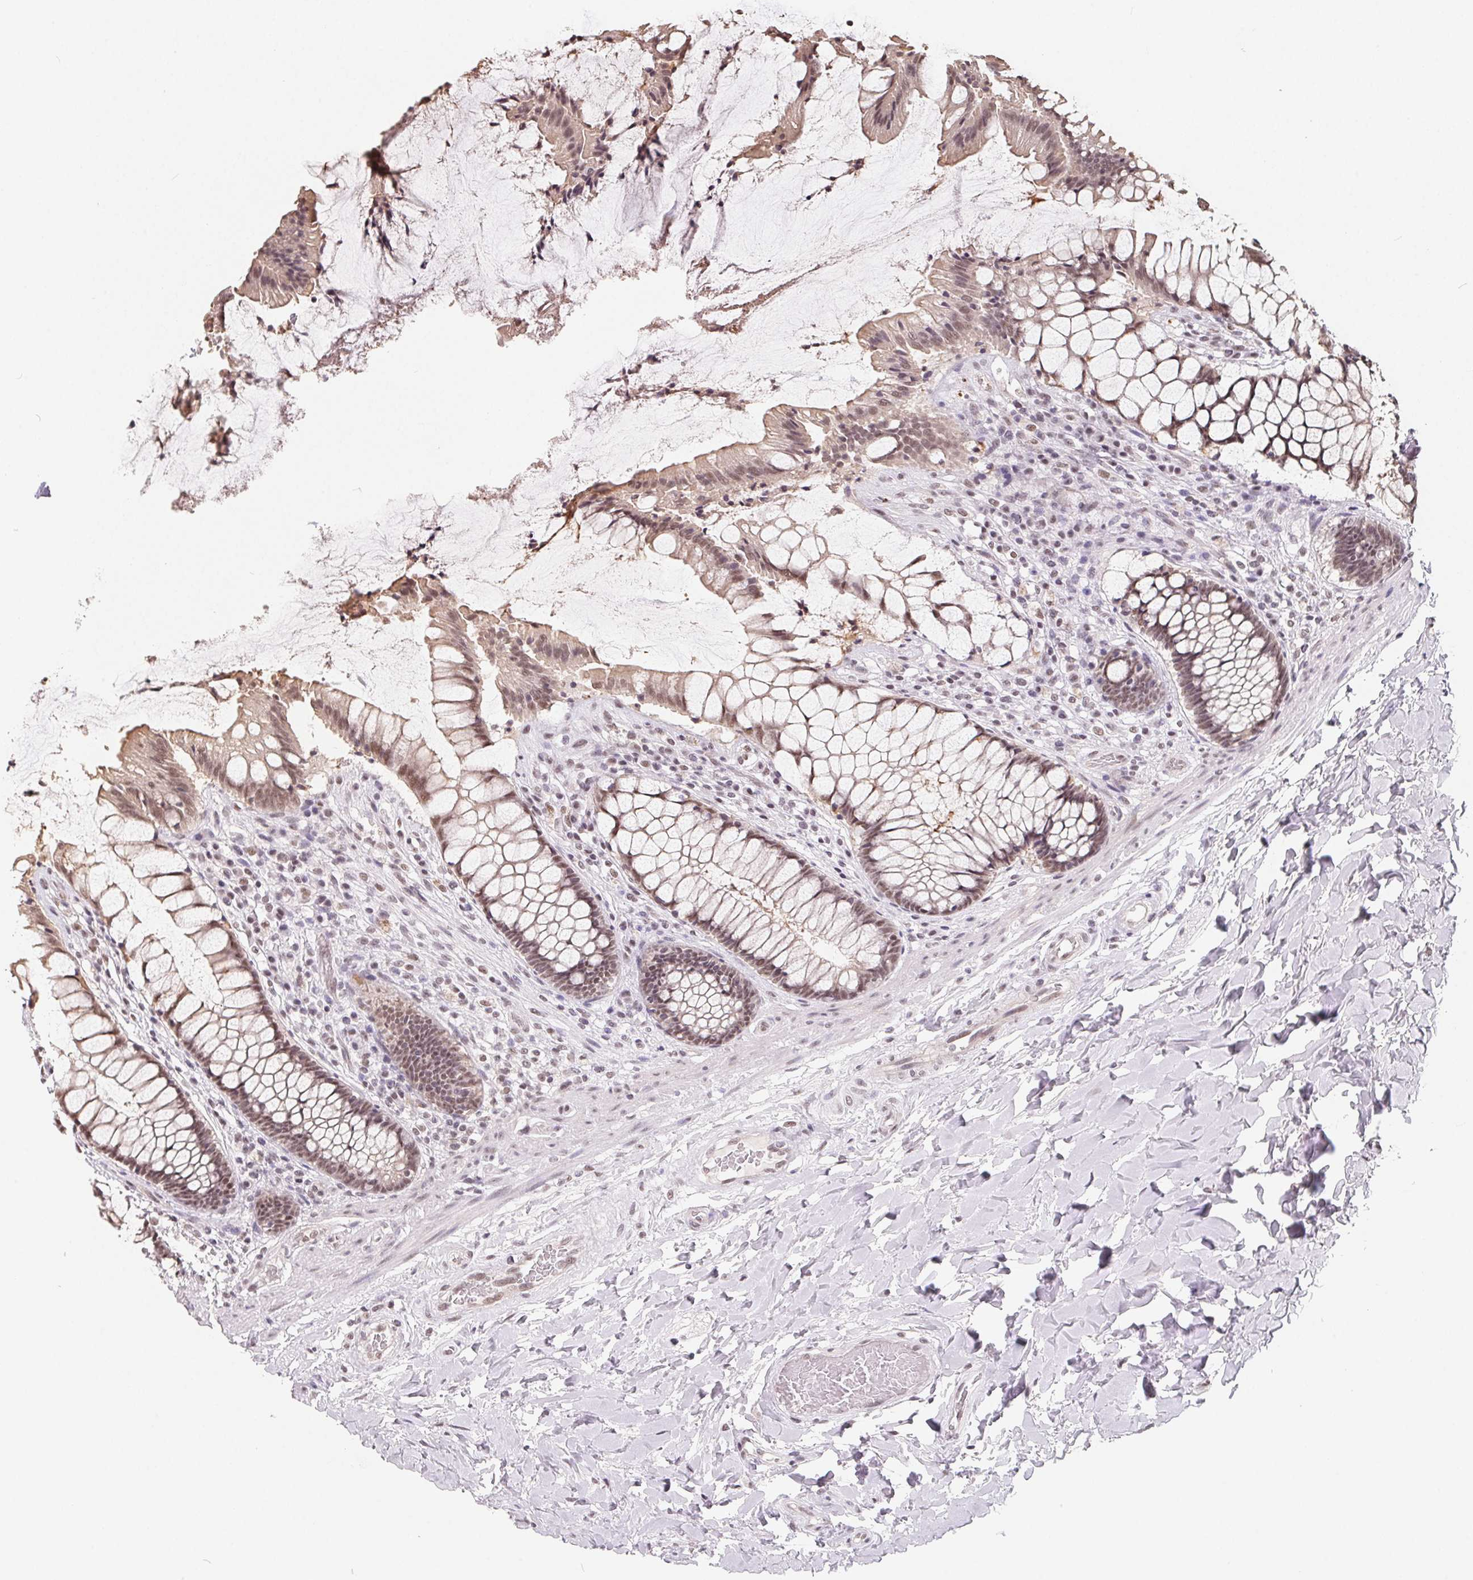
{"staining": {"intensity": "moderate", "quantity": ">75%", "location": "cytoplasmic/membranous,nuclear"}, "tissue": "rectum", "cell_type": "Glandular cells", "image_type": "normal", "snomed": [{"axis": "morphology", "description": "Normal tissue, NOS"}, {"axis": "topography", "description": "Rectum"}], "caption": "This is a photomicrograph of immunohistochemistry (IHC) staining of unremarkable rectum, which shows moderate expression in the cytoplasmic/membranous,nuclear of glandular cells.", "gene": "TCERG1", "patient": {"sex": "female", "age": 58}}